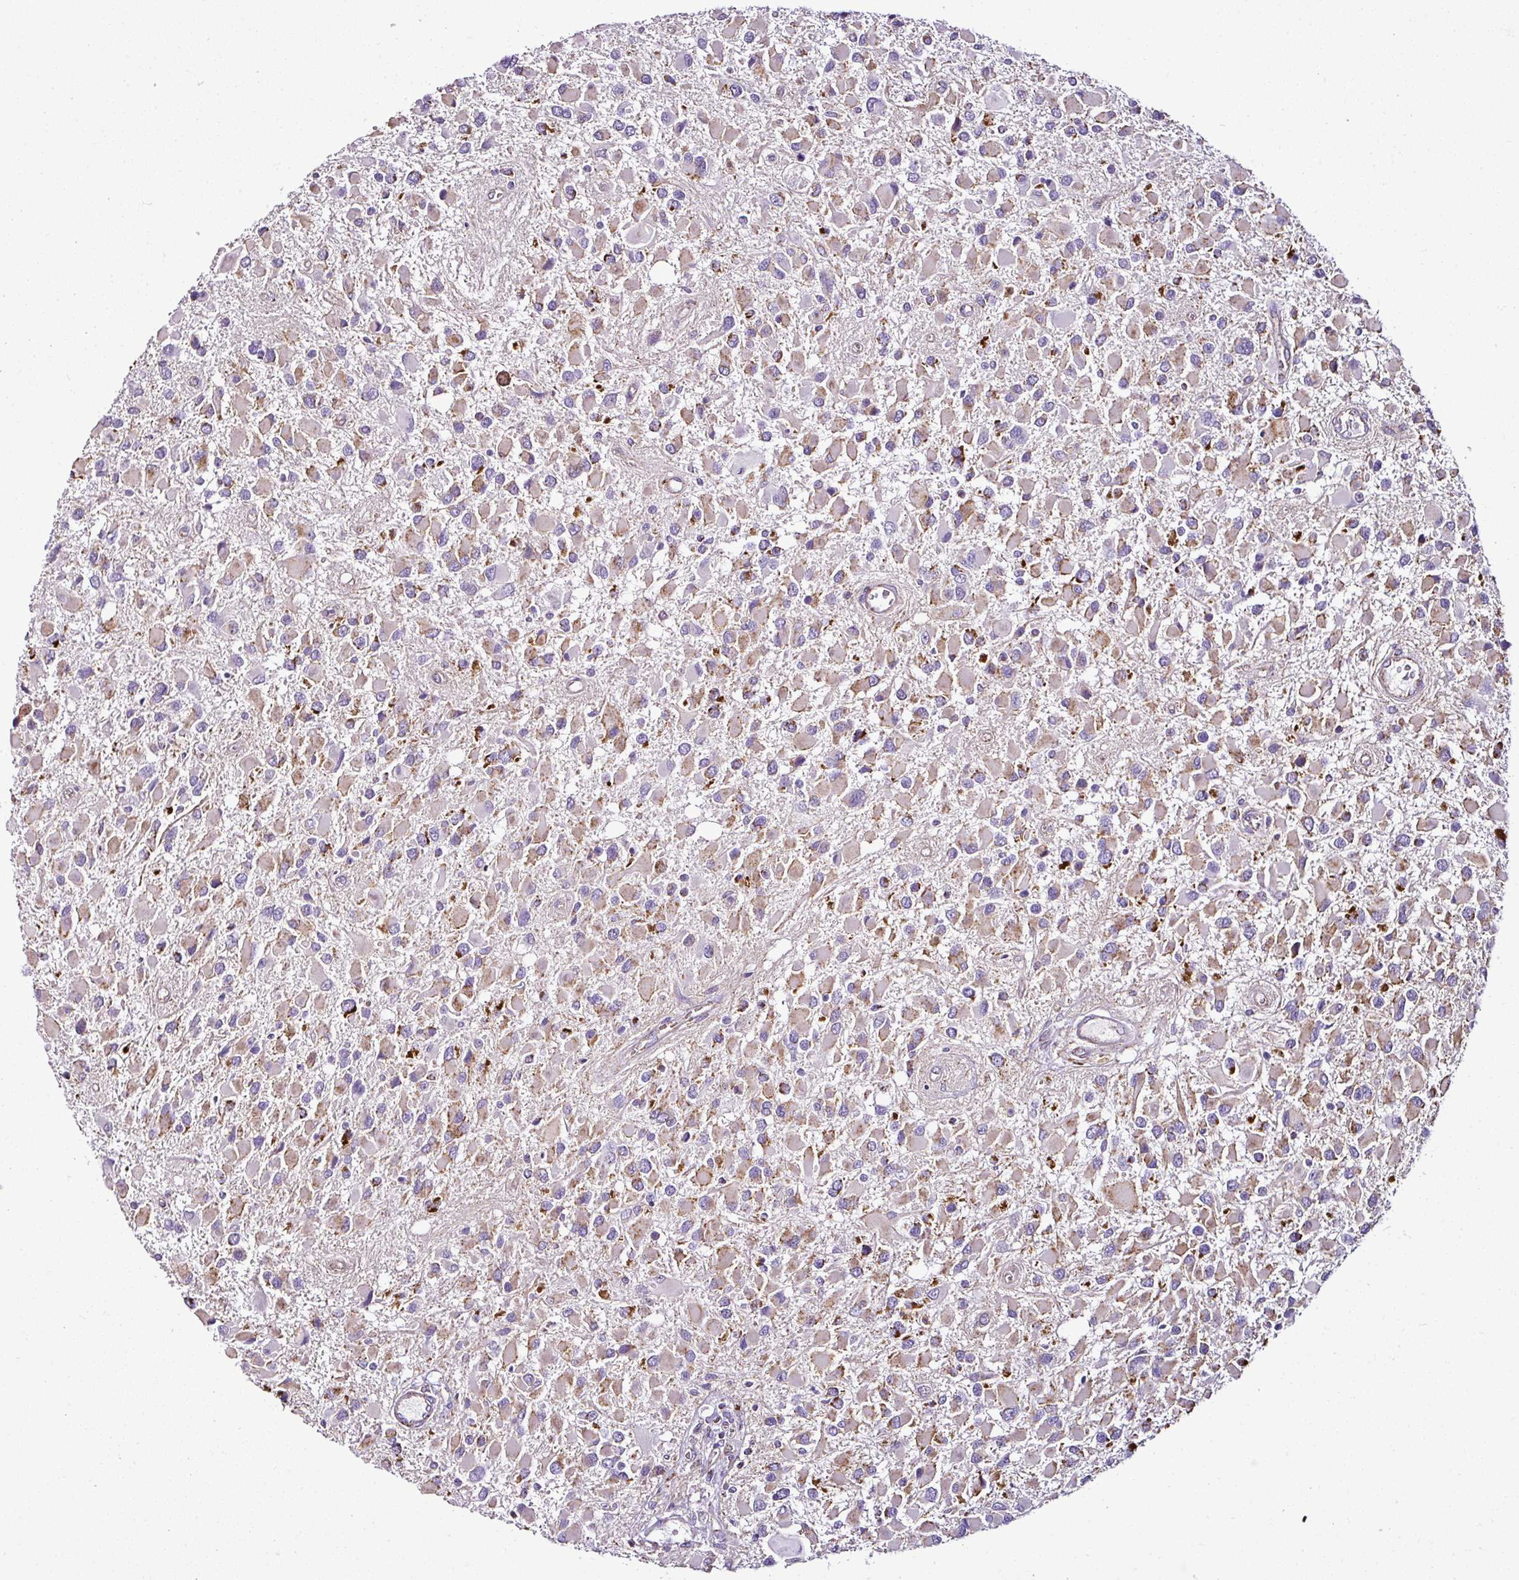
{"staining": {"intensity": "weak", "quantity": "<25%", "location": "cytoplasmic/membranous"}, "tissue": "glioma", "cell_type": "Tumor cells", "image_type": "cancer", "snomed": [{"axis": "morphology", "description": "Glioma, malignant, High grade"}, {"axis": "topography", "description": "Brain"}], "caption": "Tumor cells are negative for brown protein staining in malignant glioma (high-grade).", "gene": "DPAGT1", "patient": {"sex": "male", "age": 53}}